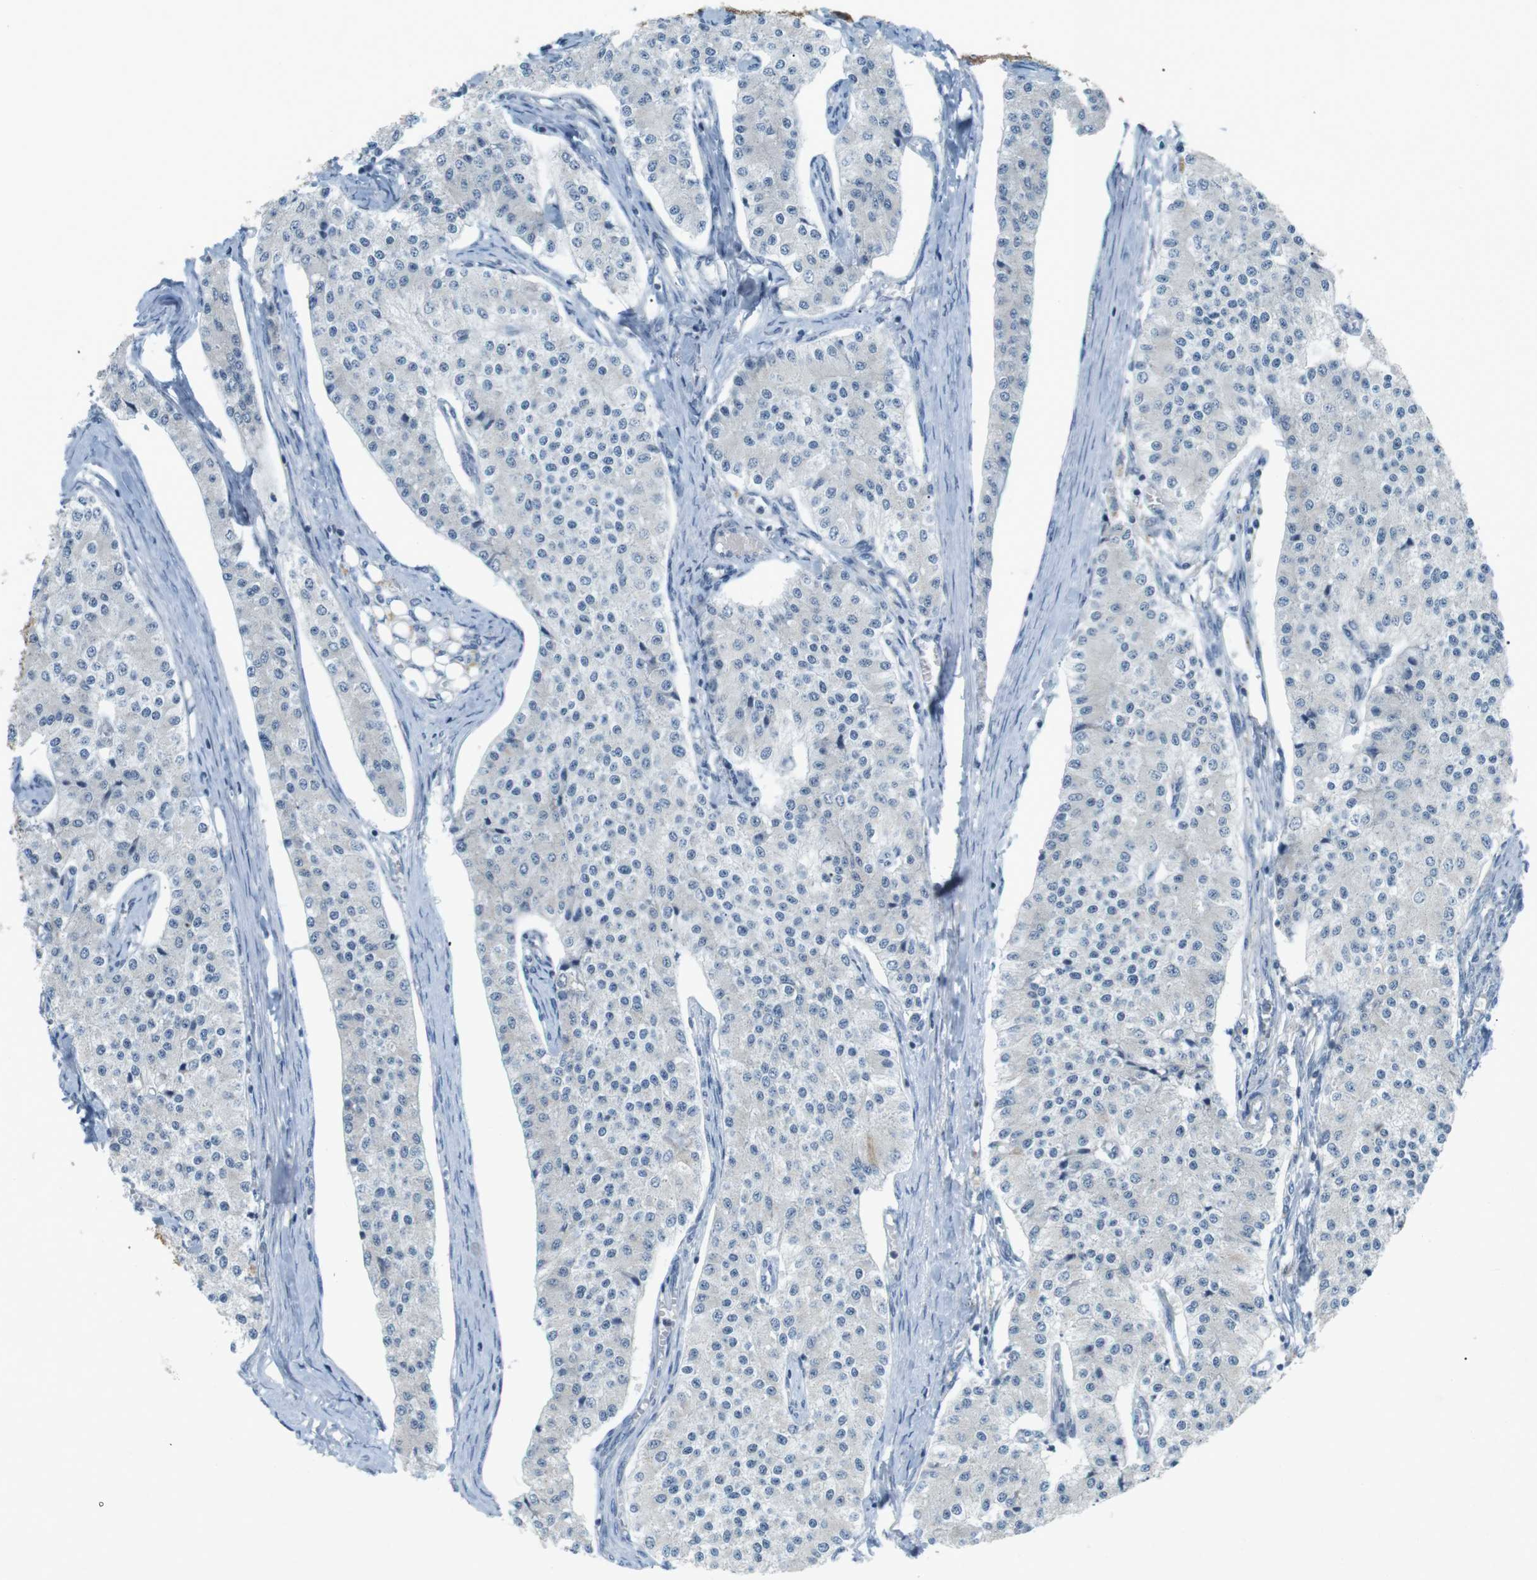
{"staining": {"intensity": "negative", "quantity": "none", "location": "none"}, "tissue": "carcinoid", "cell_type": "Tumor cells", "image_type": "cancer", "snomed": [{"axis": "morphology", "description": "Carcinoid, malignant, NOS"}, {"axis": "topography", "description": "Colon"}], "caption": "IHC of carcinoid displays no expression in tumor cells.", "gene": "RTN3", "patient": {"sex": "female", "age": 52}}